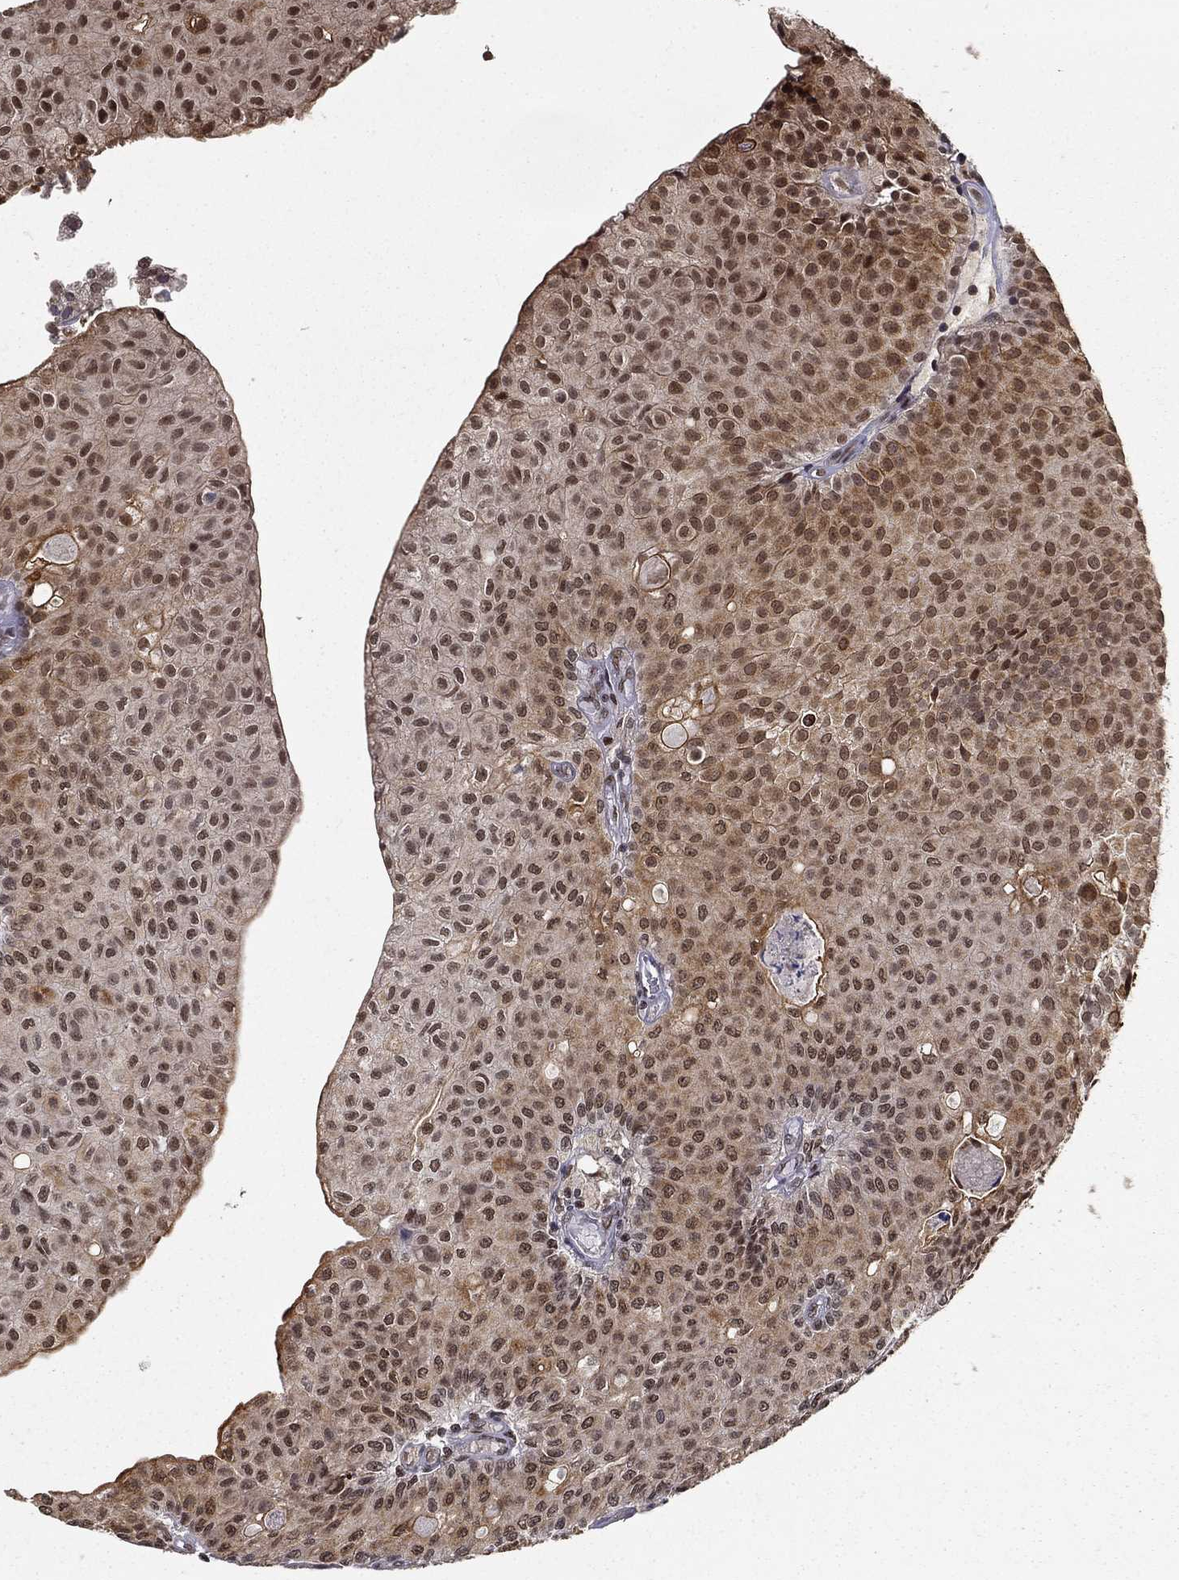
{"staining": {"intensity": "moderate", "quantity": "25%-75%", "location": "nuclear"}, "tissue": "urothelial cancer", "cell_type": "Tumor cells", "image_type": "cancer", "snomed": [{"axis": "morphology", "description": "Urothelial carcinoma, Low grade"}, {"axis": "topography", "description": "Urinary bladder"}], "caption": "The image displays a brown stain indicating the presence of a protein in the nuclear of tumor cells in low-grade urothelial carcinoma.", "gene": "CDCA7L", "patient": {"sex": "male", "age": 89}}